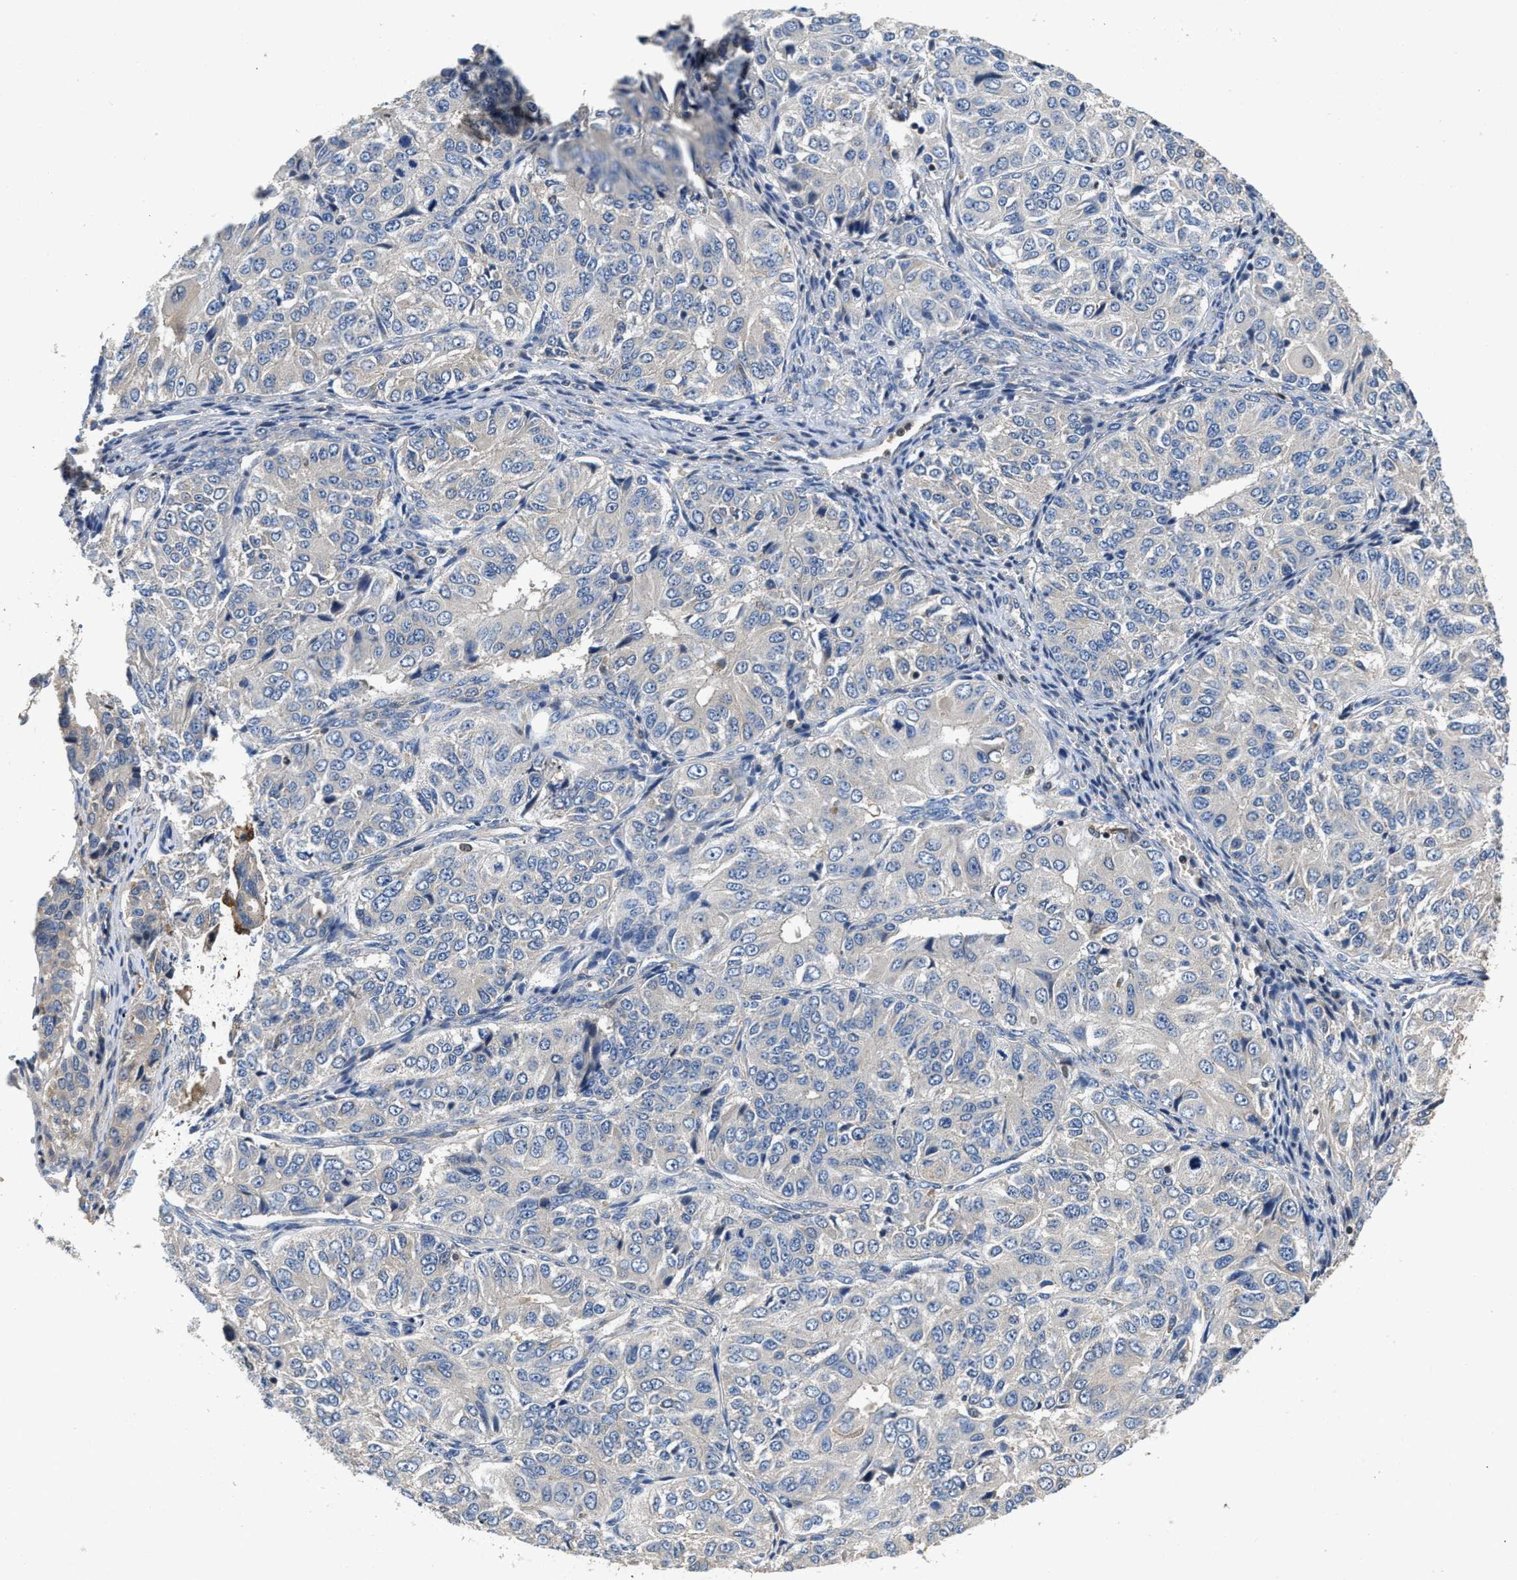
{"staining": {"intensity": "negative", "quantity": "none", "location": "none"}, "tissue": "ovarian cancer", "cell_type": "Tumor cells", "image_type": "cancer", "snomed": [{"axis": "morphology", "description": "Carcinoma, endometroid"}, {"axis": "topography", "description": "Ovary"}], "caption": "A photomicrograph of human ovarian cancer is negative for staining in tumor cells. (DAB (3,3'-diaminobenzidine) IHC with hematoxylin counter stain).", "gene": "OSTF1", "patient": {"sex": "female", "age": 51}}